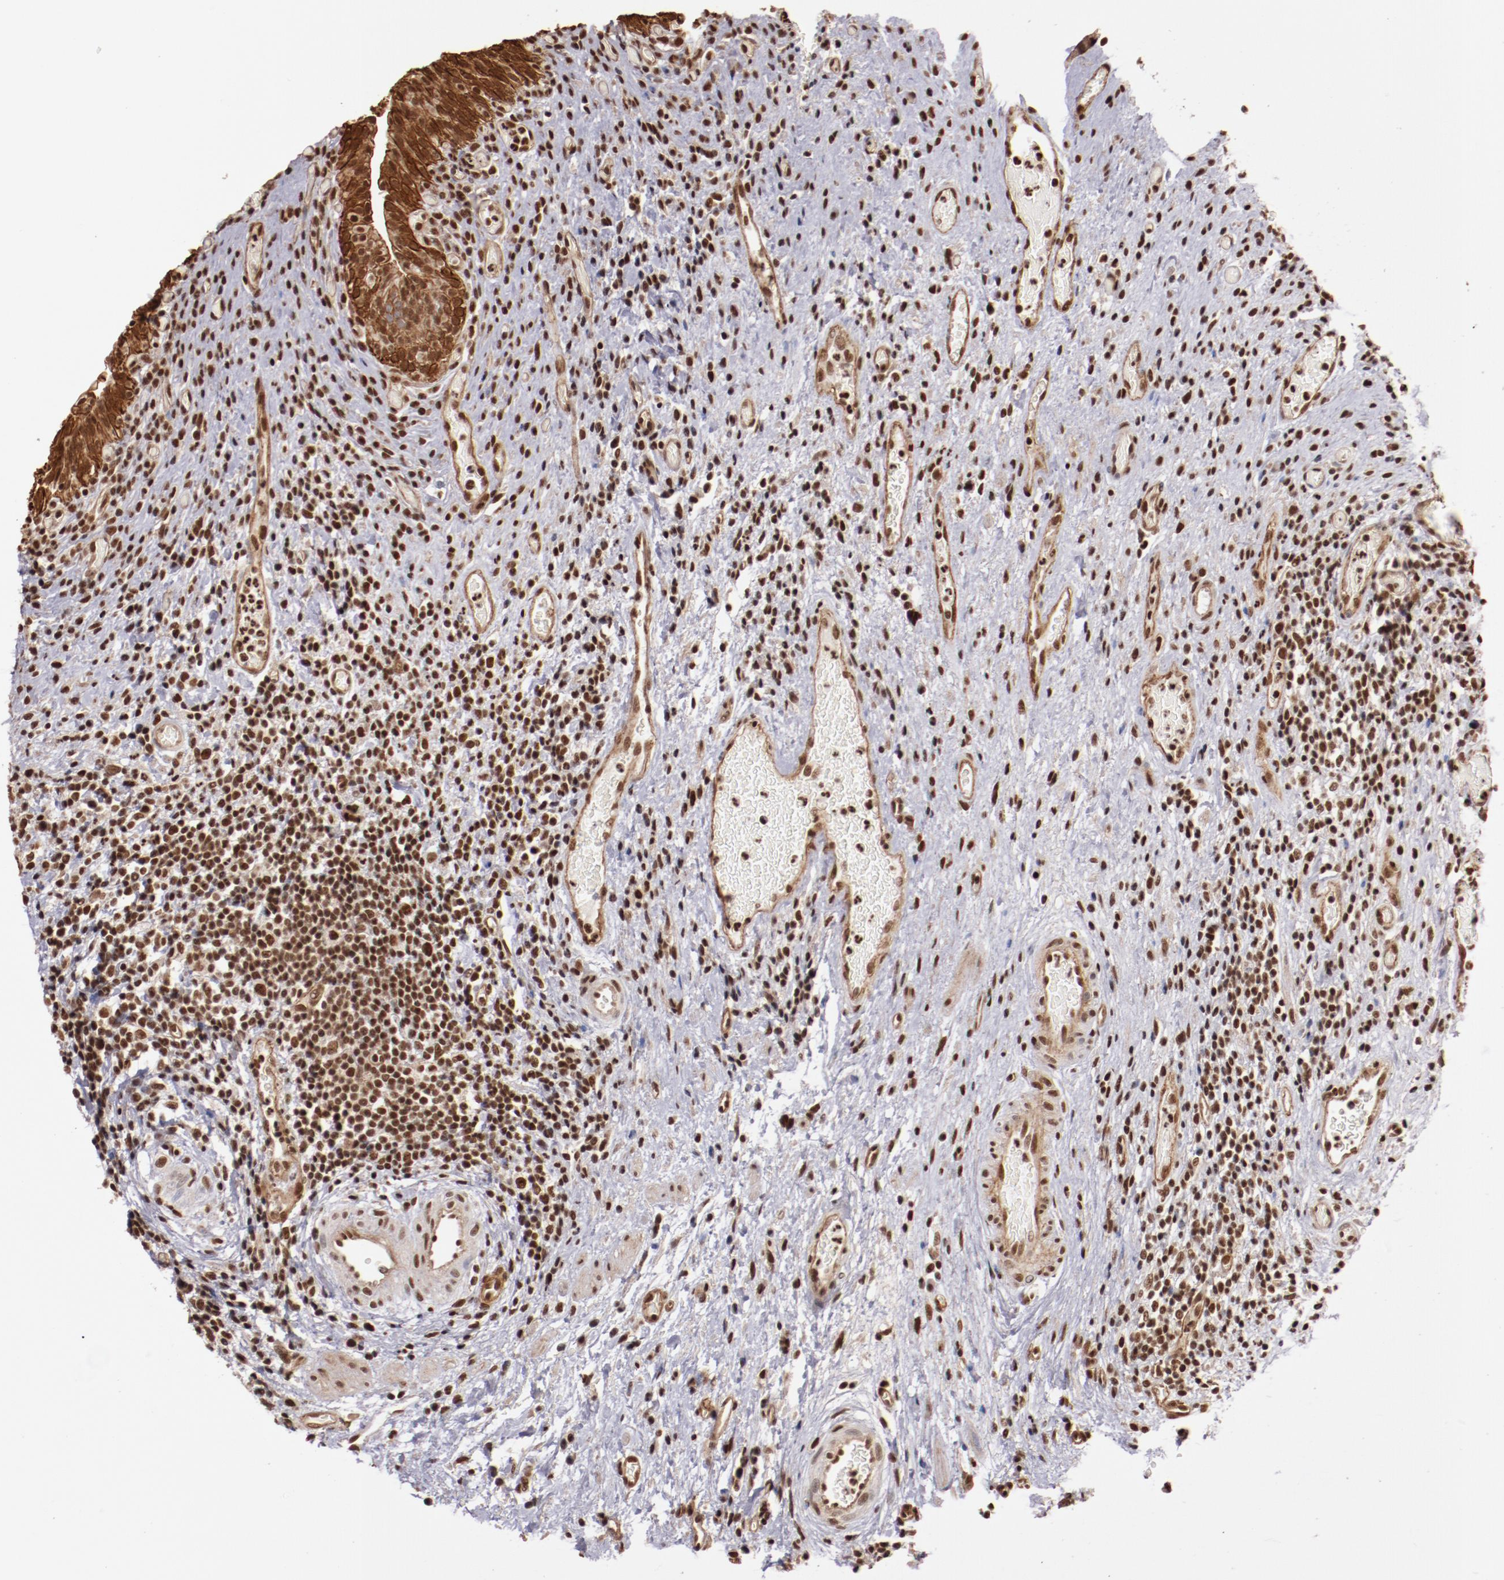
{"staining": {"intensity": "strong", "quantity": "25%-75%", "location": "cytoplasmic/membranous,nuclear"}, "tissue": "urinary bladder", "cell_type": "Urothelial cells", "image_type": "normal", "snomed": [{"axis": "morphology", "description": "Normal tissue, NOS"}, {"axis": "morphology", "description": "Urothelial carcinoma, High grade"}, {"axis": "topography", "description": "Urinary bladder"}], "caption": "Strong cytoplasmic/membranous,nuclear expression is appreciated in approximately 25%-75% of urothelial cells in unremarkable urinary bladder.", "gene": "STAG2", "patient": {"sex": "male", "age": 51}}